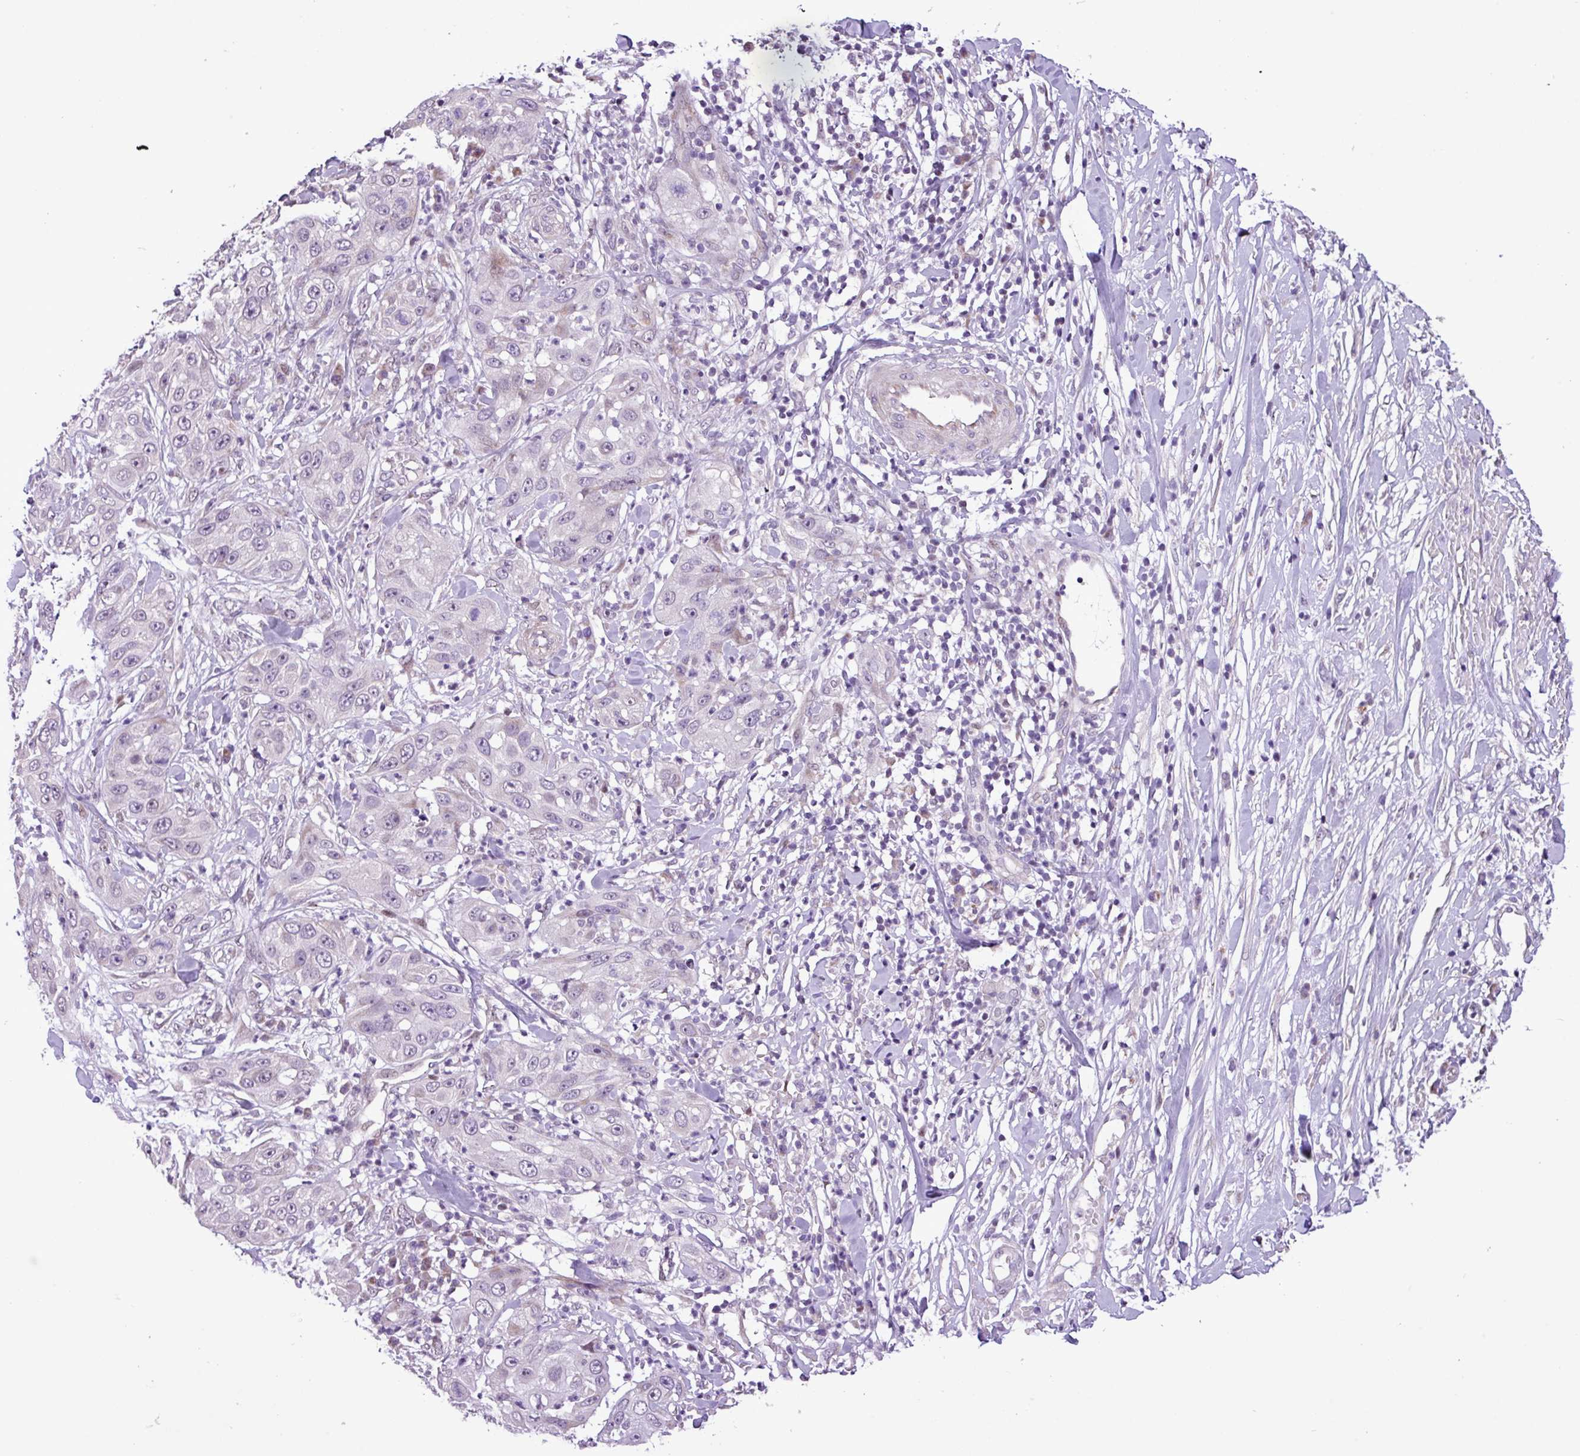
{"staining": {"intensity": "negative", "quantity": "none", "location": "none"}, "tissue": "skin cancer", "cell_type": "Tumor cells", "image_type": "cancer", "snomed": [{"axis": "morphology", "description": "Squamous cell carcinoma, NOS"}, {"axis": "topography", "description": "Skin"}], "caption": "DAB immunohistochemical staining of human skin cancer (squamous cell carcinoma) reveals no significant staining in tumor cells.", "gene": "ZNF354A", "patient": {"sex": "female", "age": 44}}